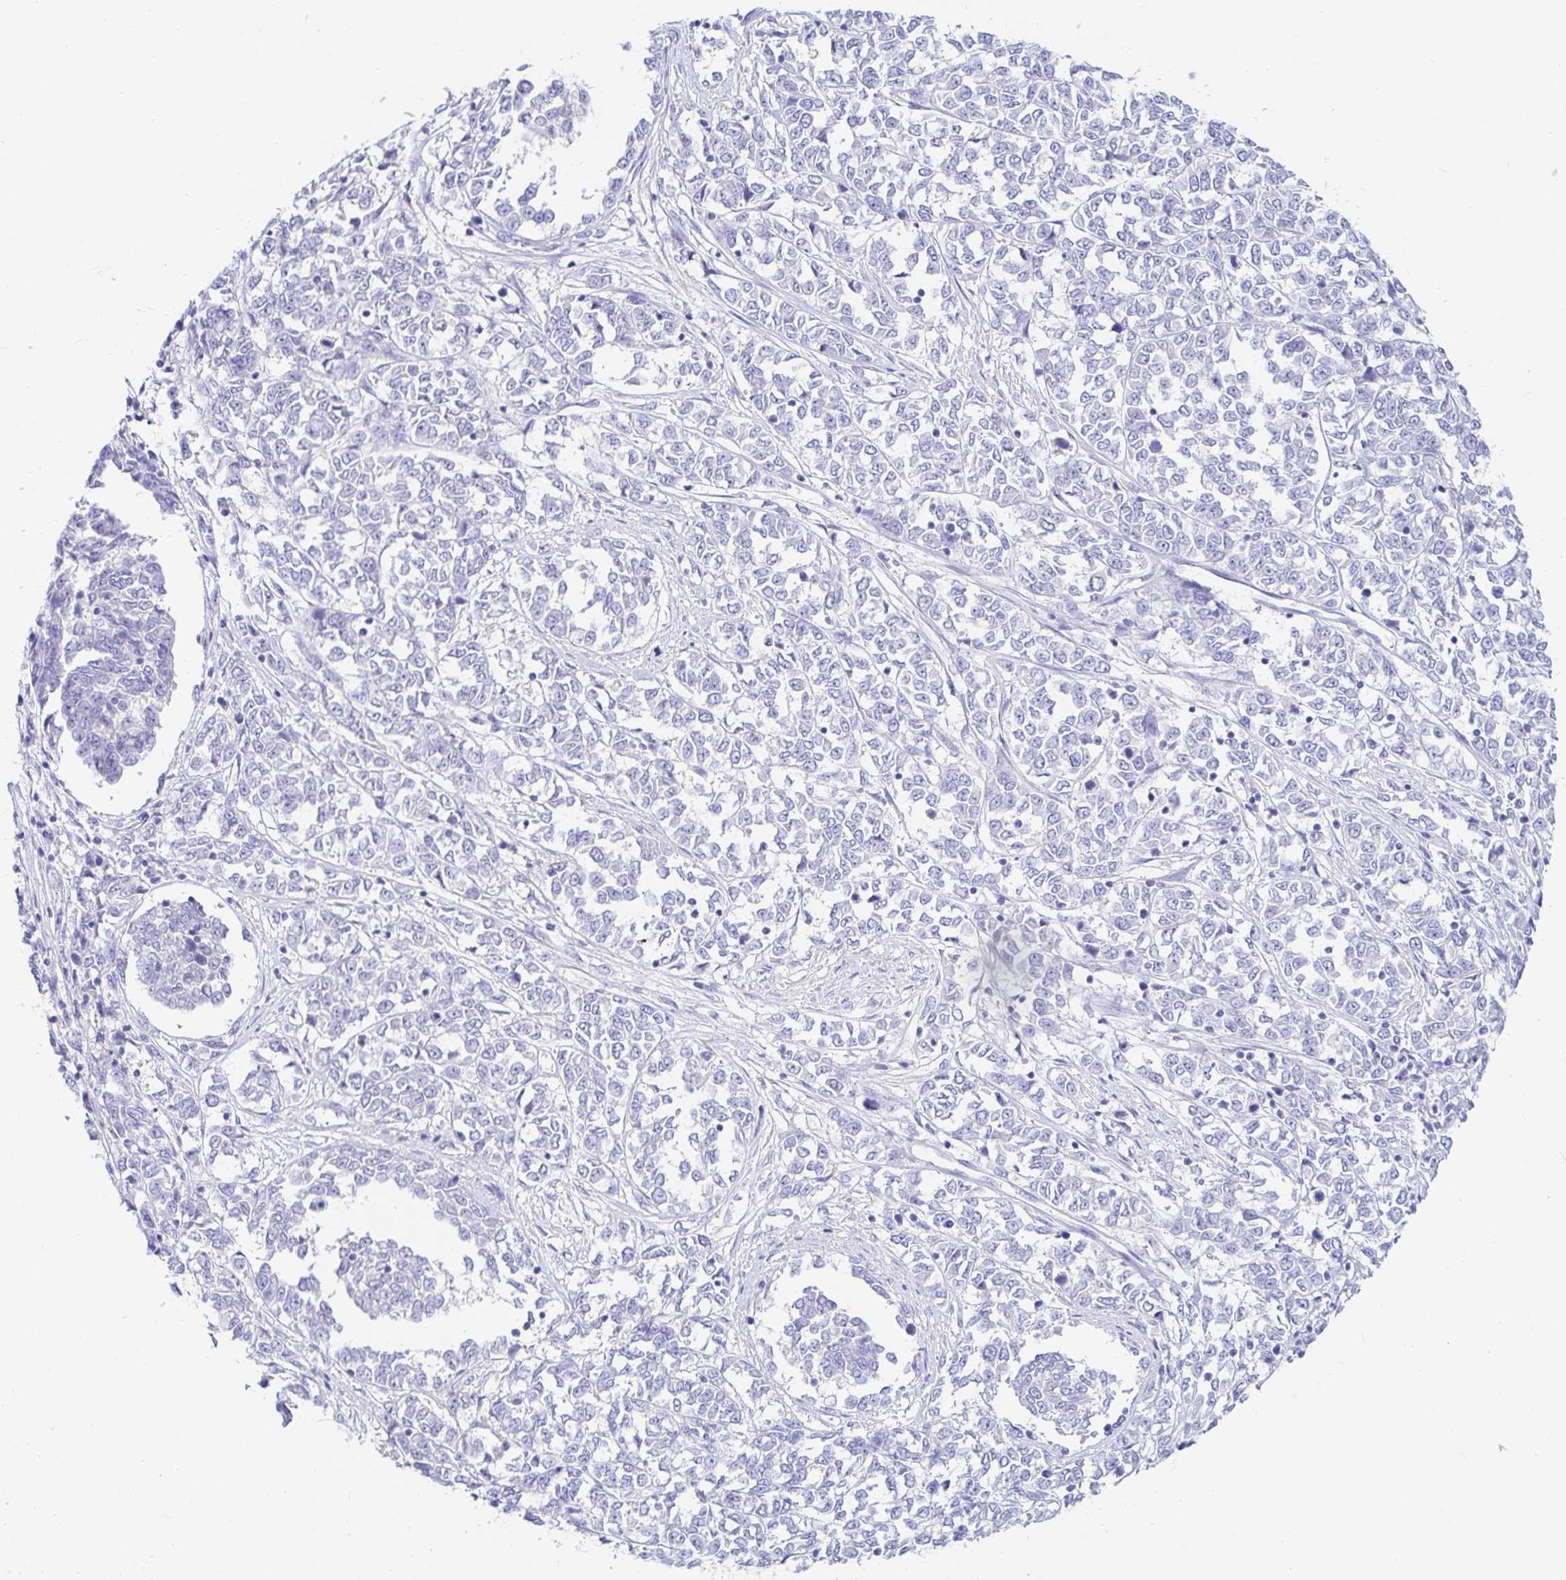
{"staining": {"intensity": "negative", "quantity": "none", "location": "none"}, "tissue": "melanoma", "cell_type": "Tumor cells", "image_type": "cancer", "snomed": [{"axis": "morphology", "description": "Malignant melanoma, NOS"}, {"axis": "topography", "description": "Skin"}], "caption": "High magnification brightfield microscopy of melanoma stained with DAB (3,3'-diaminobenzidine) (brown) and counterstained with hematoxylin (blue): tumor cells show no significant expression. The staining was performed using DAB (3,3'-diaminobenzidine) to visualize the protein expression in brown, while the nuclei were stained in blue with hematoxylin (Magnification: 20x).", "gene": "PPP1R1B", "patient": {"sex": "female", "age": 72}}